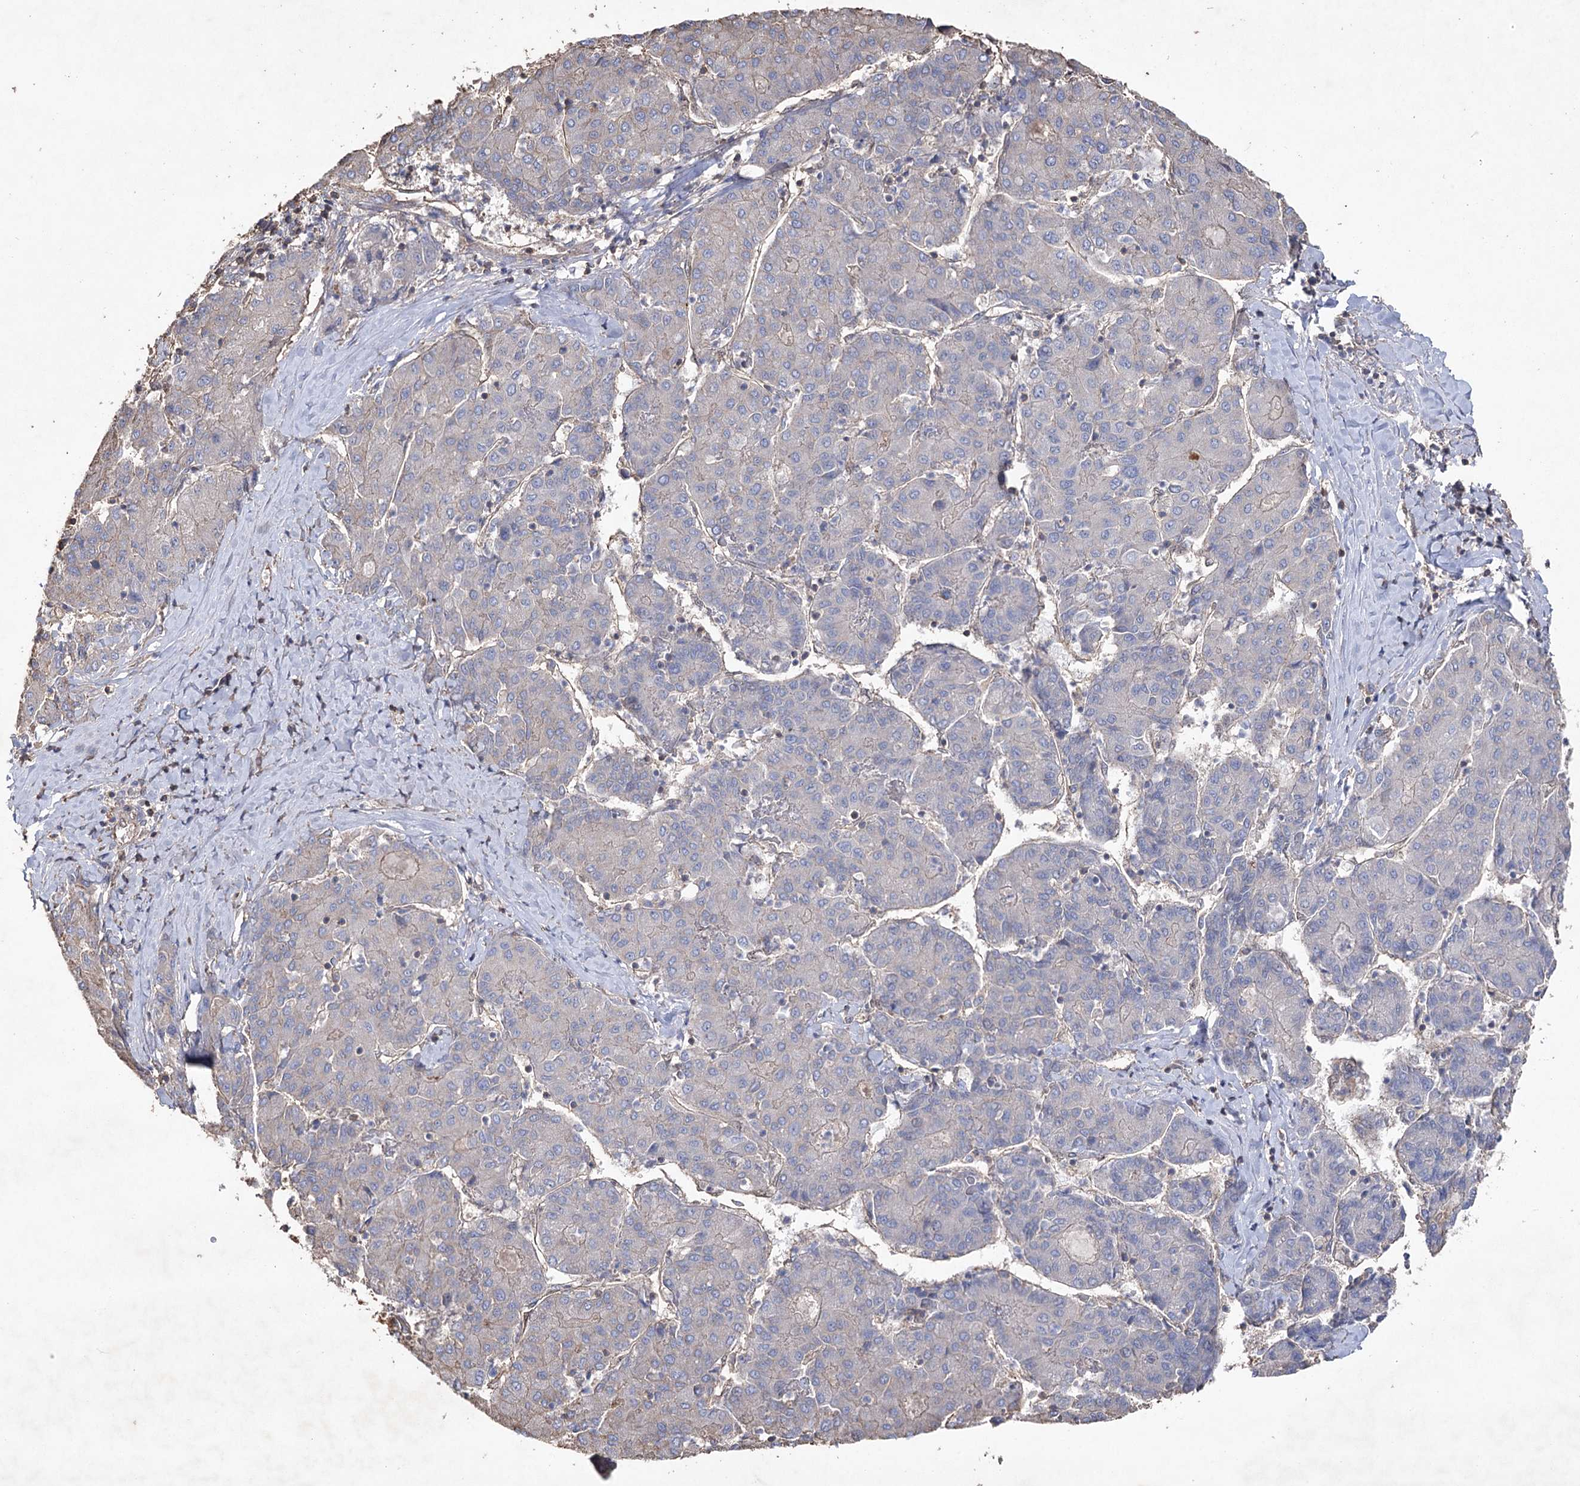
{"staining": {"intensity": "negative", "quantity": "none", "location": "none"}, "tissue": "liver cancer", "cell_type": "Tumor cells", "image_type": "cancer", "snomed": [{"axis": "morphology", "description": "Carcinoma, Hepatocellular, NOS"}, {"axis": "topography", "description": "Liver"}], "caption": "This is a photomicrograph of immunohistochemistry staining of liver cancer (hepatocellular carcinoma), which shows no staining in tumor cells.", "gene": "FAM13B", "patient": {"sex": "male", "age": 65}}